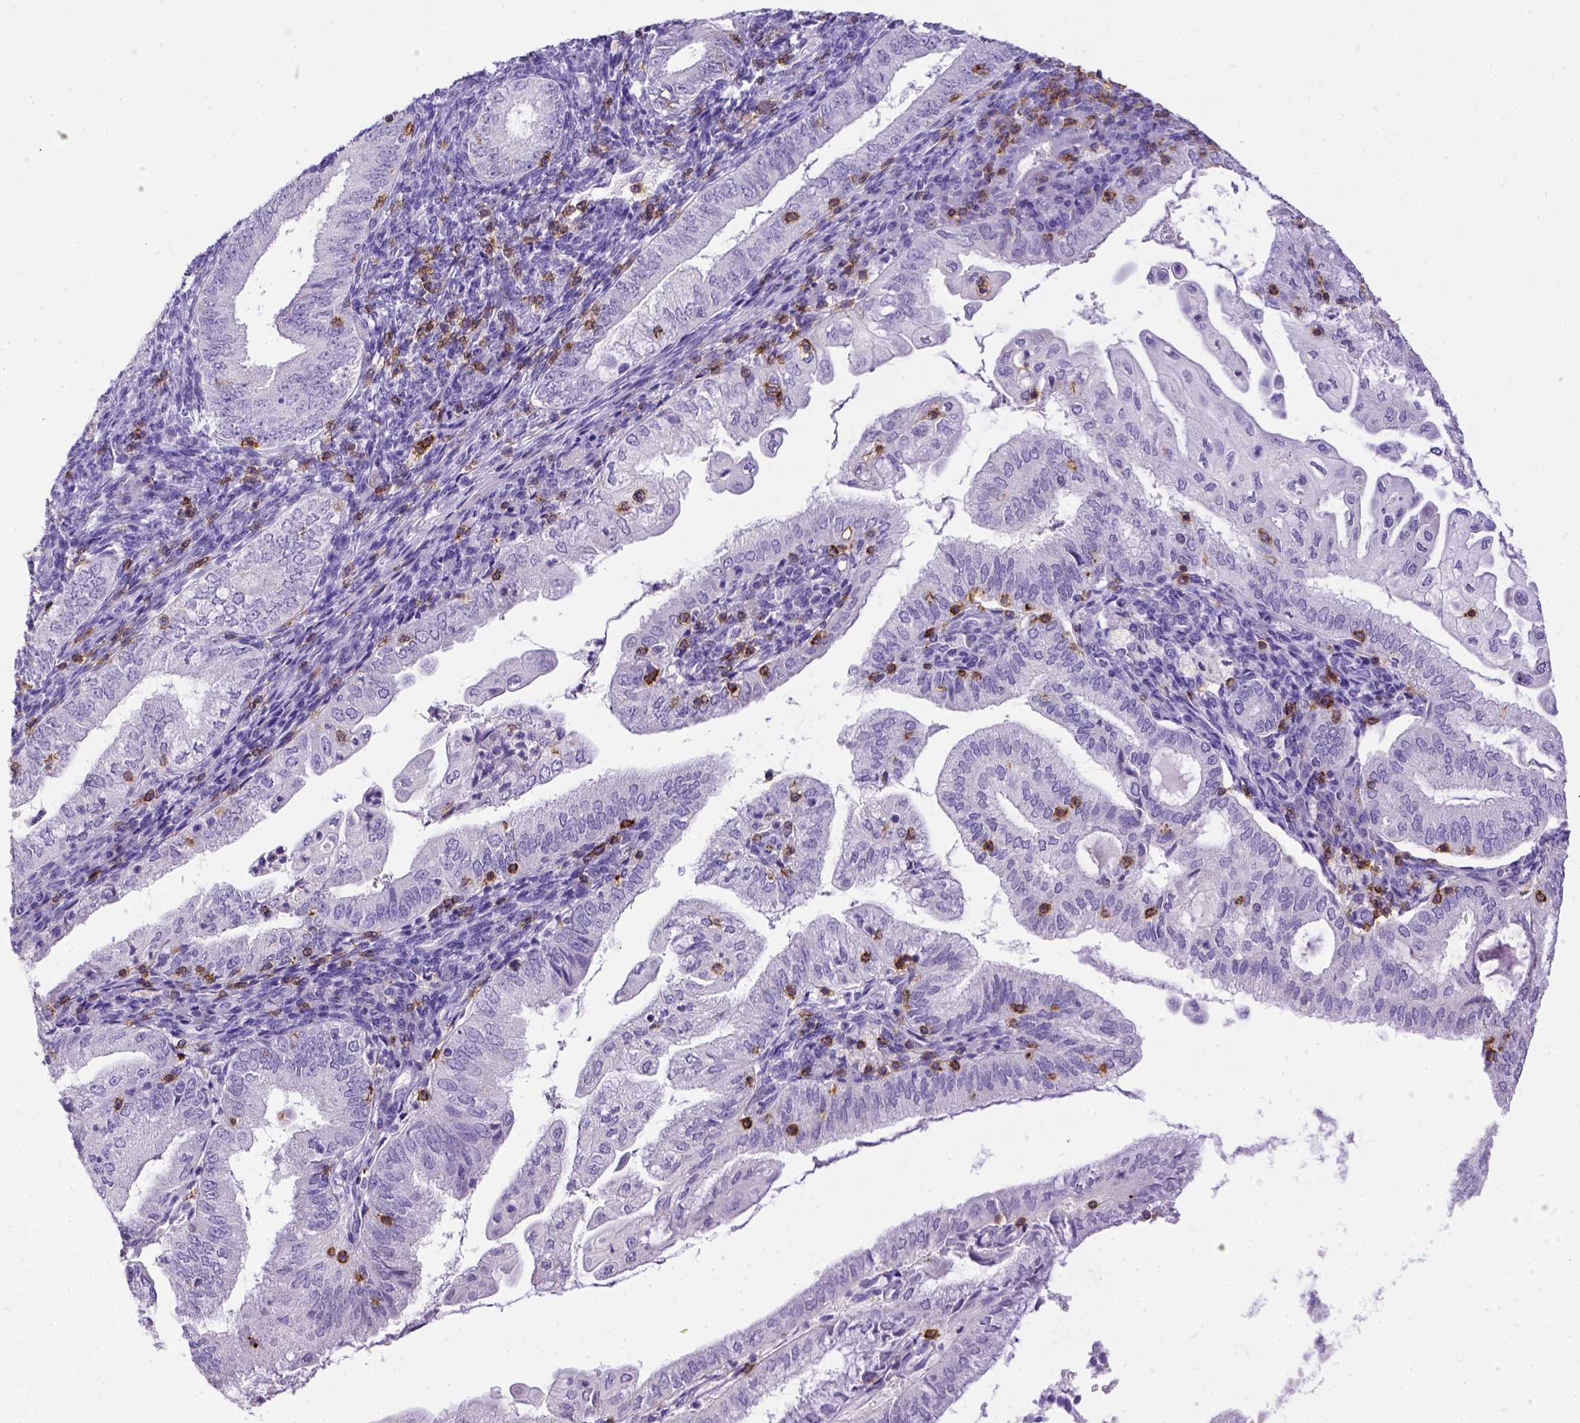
{"staining": {"intensity": "negative", "quantity": "none", "location": "none"}, "tissue": "endometrial cancer", "cell_type": "Tumor cells", "image_type": "cancer", "snomed": [{"axis": "morphology", "description": "Adenocarcinoma, NOS"}, {"axis": "topography", "description": "Endometrium"}], "caption": "Immunohistochemical staining of human adenocarcinoma (endometrial) reveals no significant staining in tumor cells.", "gene": "CD3E", "patient": {"sex": "female", "age": 55}}